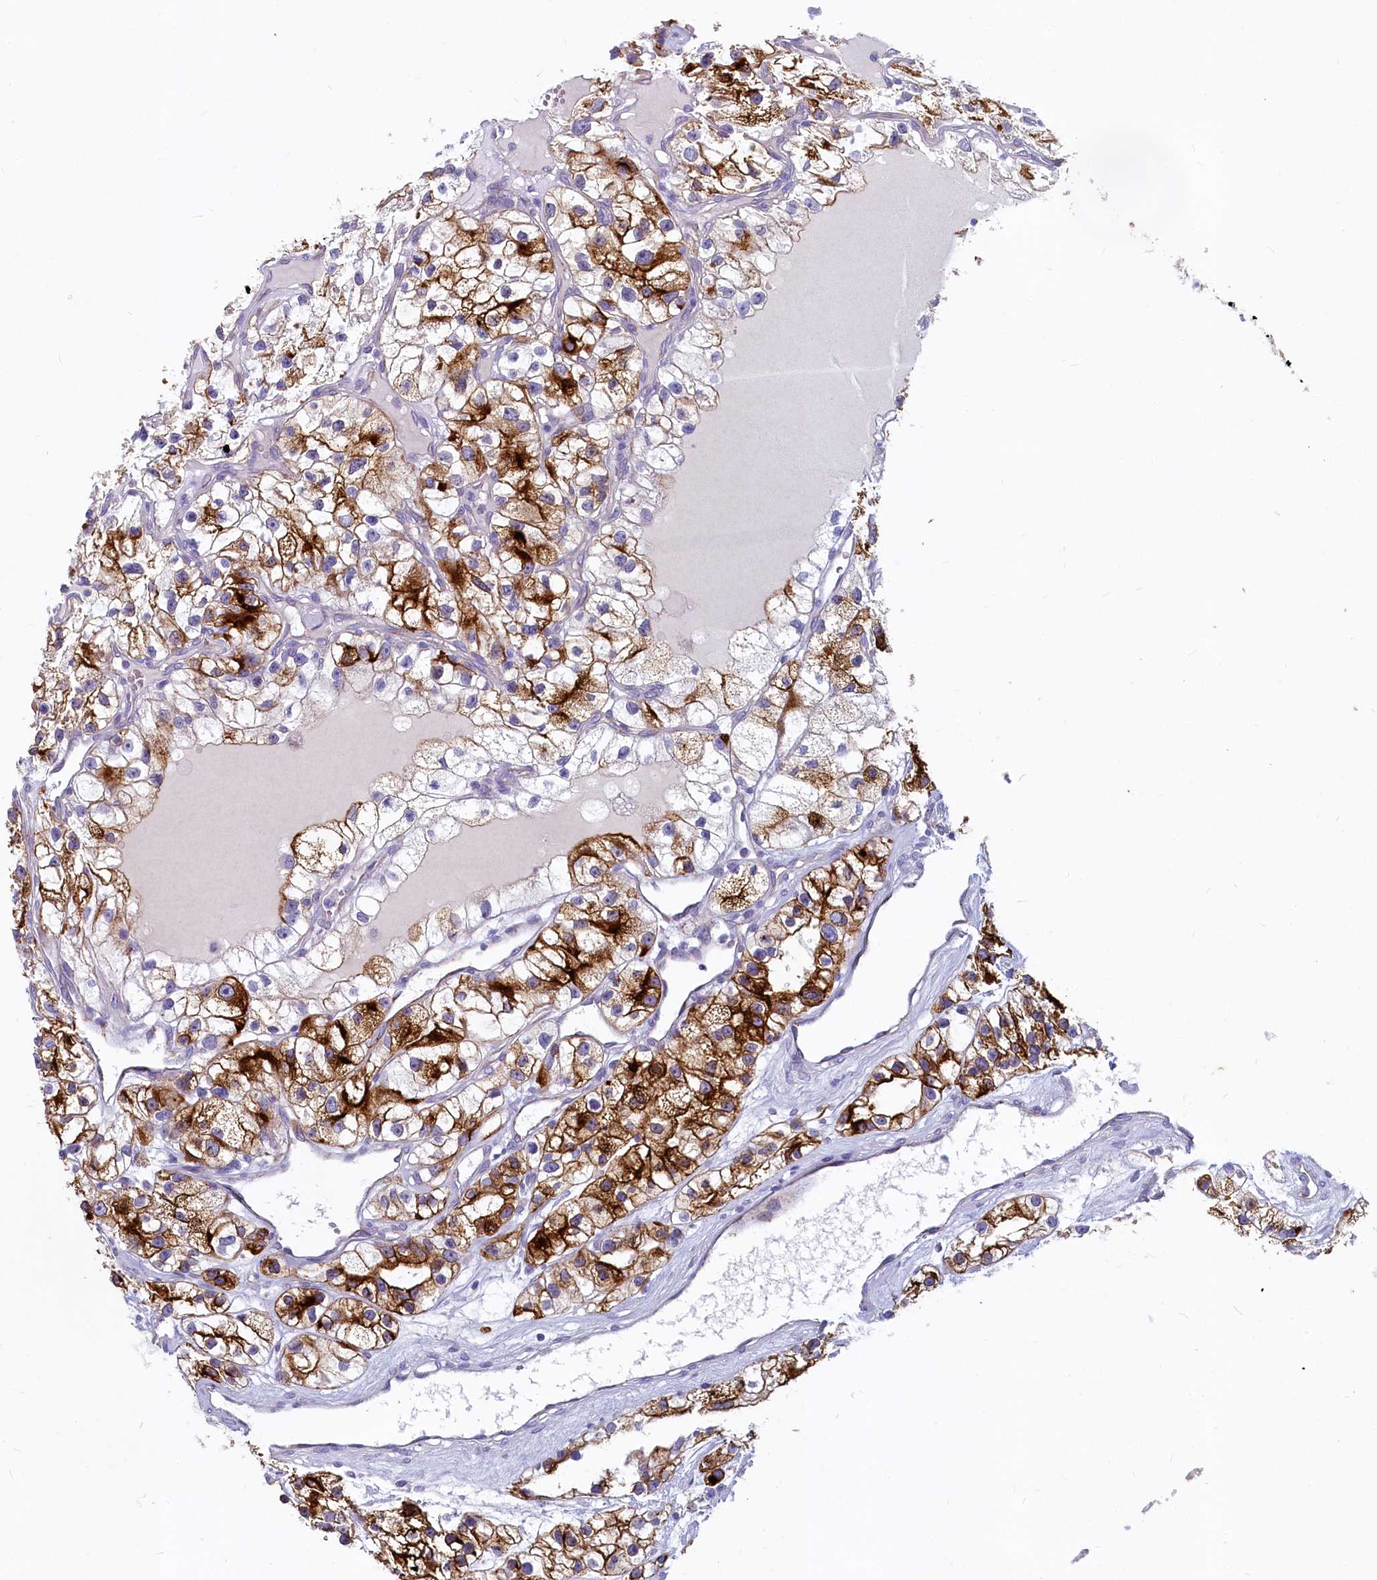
{"staining": {"intensity": "strong", "quantity": "25%-75%", "location": "cytoplasmic/membranous"}, "tissue": "renal cancer", "cell_type": "Tumor cells", "image_type": "cancer", "snomed": [{"axis": "morphology", "description": "Adenocarcinoma, NOS"}, {"axis": "topography", "description": "Kidney"}], "caption": "A histopathology image of adenocarcinoma (renal) stained for a protein reveals strong cytoplasmic/membranous brown staining in tumor cells.", "gene": "INSC", "patient": {"sex": "female", "age": 57}}